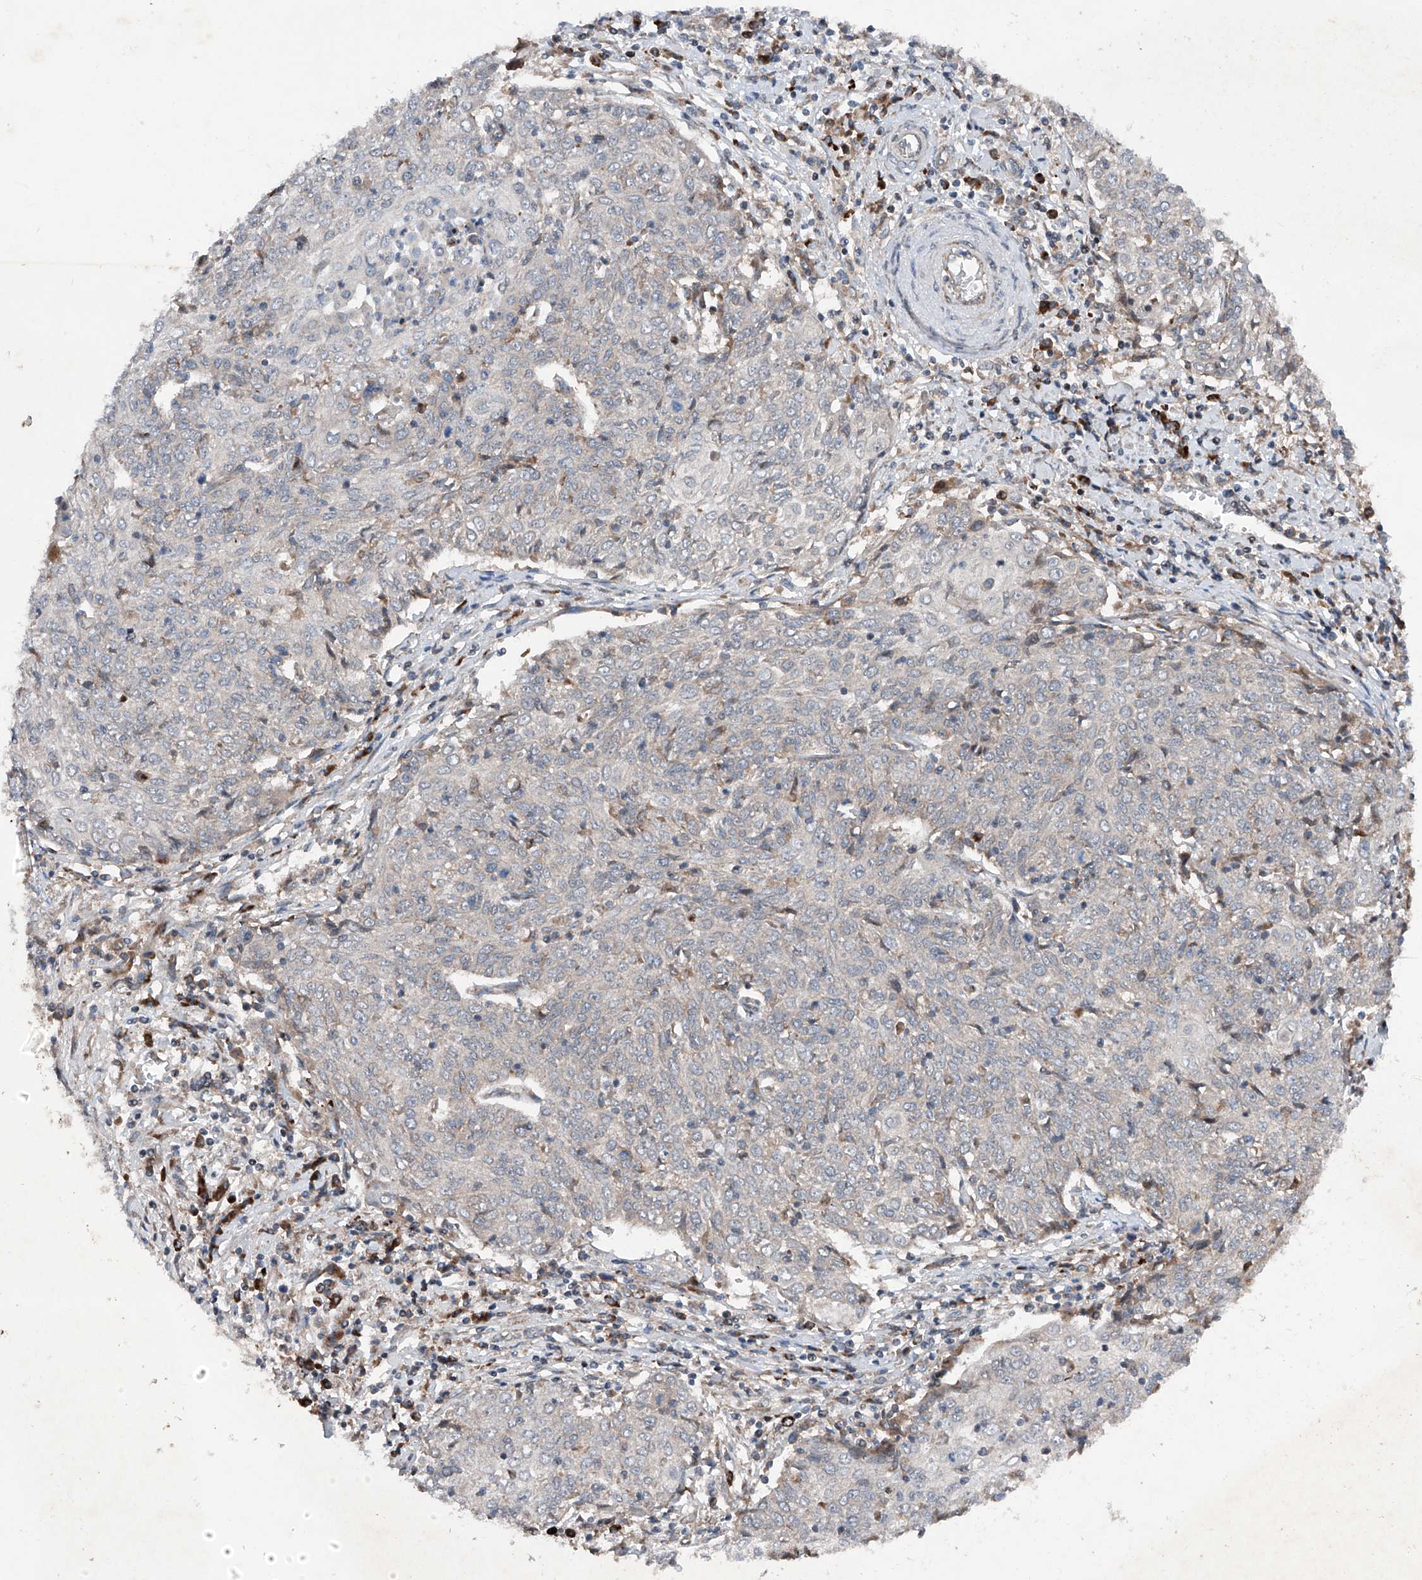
{"staining": {"intensity": "weak", "quantity": "25%-75%", "location": "cytoplasmic/membranous"}, "tissue": "cervical cancer", "cell_type": "Tumor cells", "image_type": "cancer", "snomed": [{"axis": "morphology", "description": "Squamous cell carcinoma, NOS"}, {"axis": "topography", "description": "Cervix"}], "caption": "IHC of human cervical squamous cell carcinoma reveals low levels of weak cytoplasmic/membranous positivity in about 25%-75% of tumor cells. The staining was performed using DAB to visualize the protein expression in brown, while the nuclei were stained in blue with hematoxylin (Magnification: 20x).", "gene": "DAD1", "patient": {"sex": "female", "age": 48}}